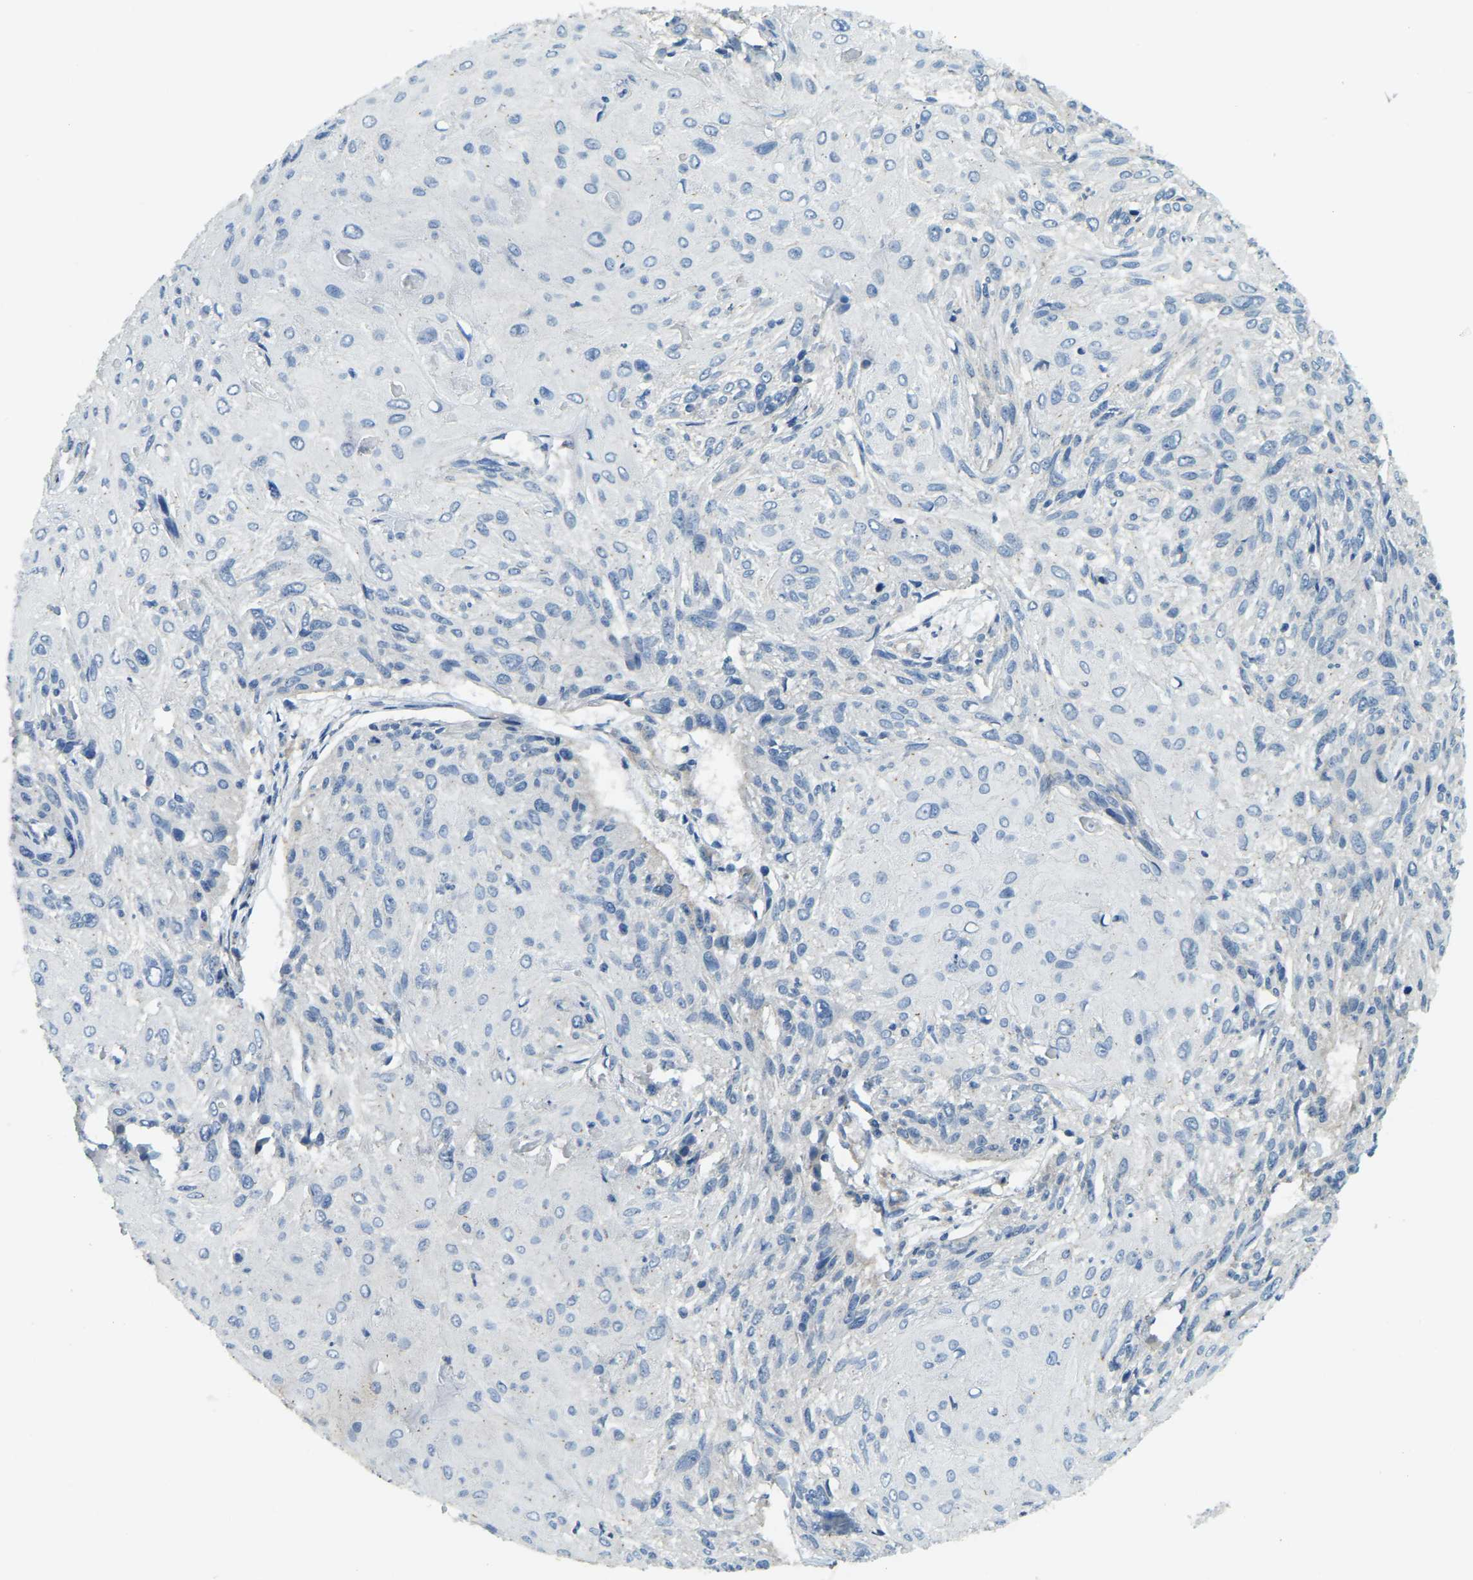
{"staining": {"intensity": "negative", "quantity": "none", "location": "none"}, "tissue": "cervical cancer", "cell_type": "Tumor cells", "image_type": "cancer", "snomed": [{"axis": "morphology", "description": "Squamous cell carcinoma, NOS"}, {"axis": "topography", "description": "Cervix"}], "caption": "Immunohistochemistry of human squamous cell carcinoma (cervical) displays no staining in tumor cells. Brightfield microscopy of immunohistochemistry (IHC) stained with DAB (3,3'-diaminobenzidine) (brown) and hematoxylin (blue), captured at high magnification.", "gene": "ERGIC1", "patient": {"sex": "female", "age": 51}}